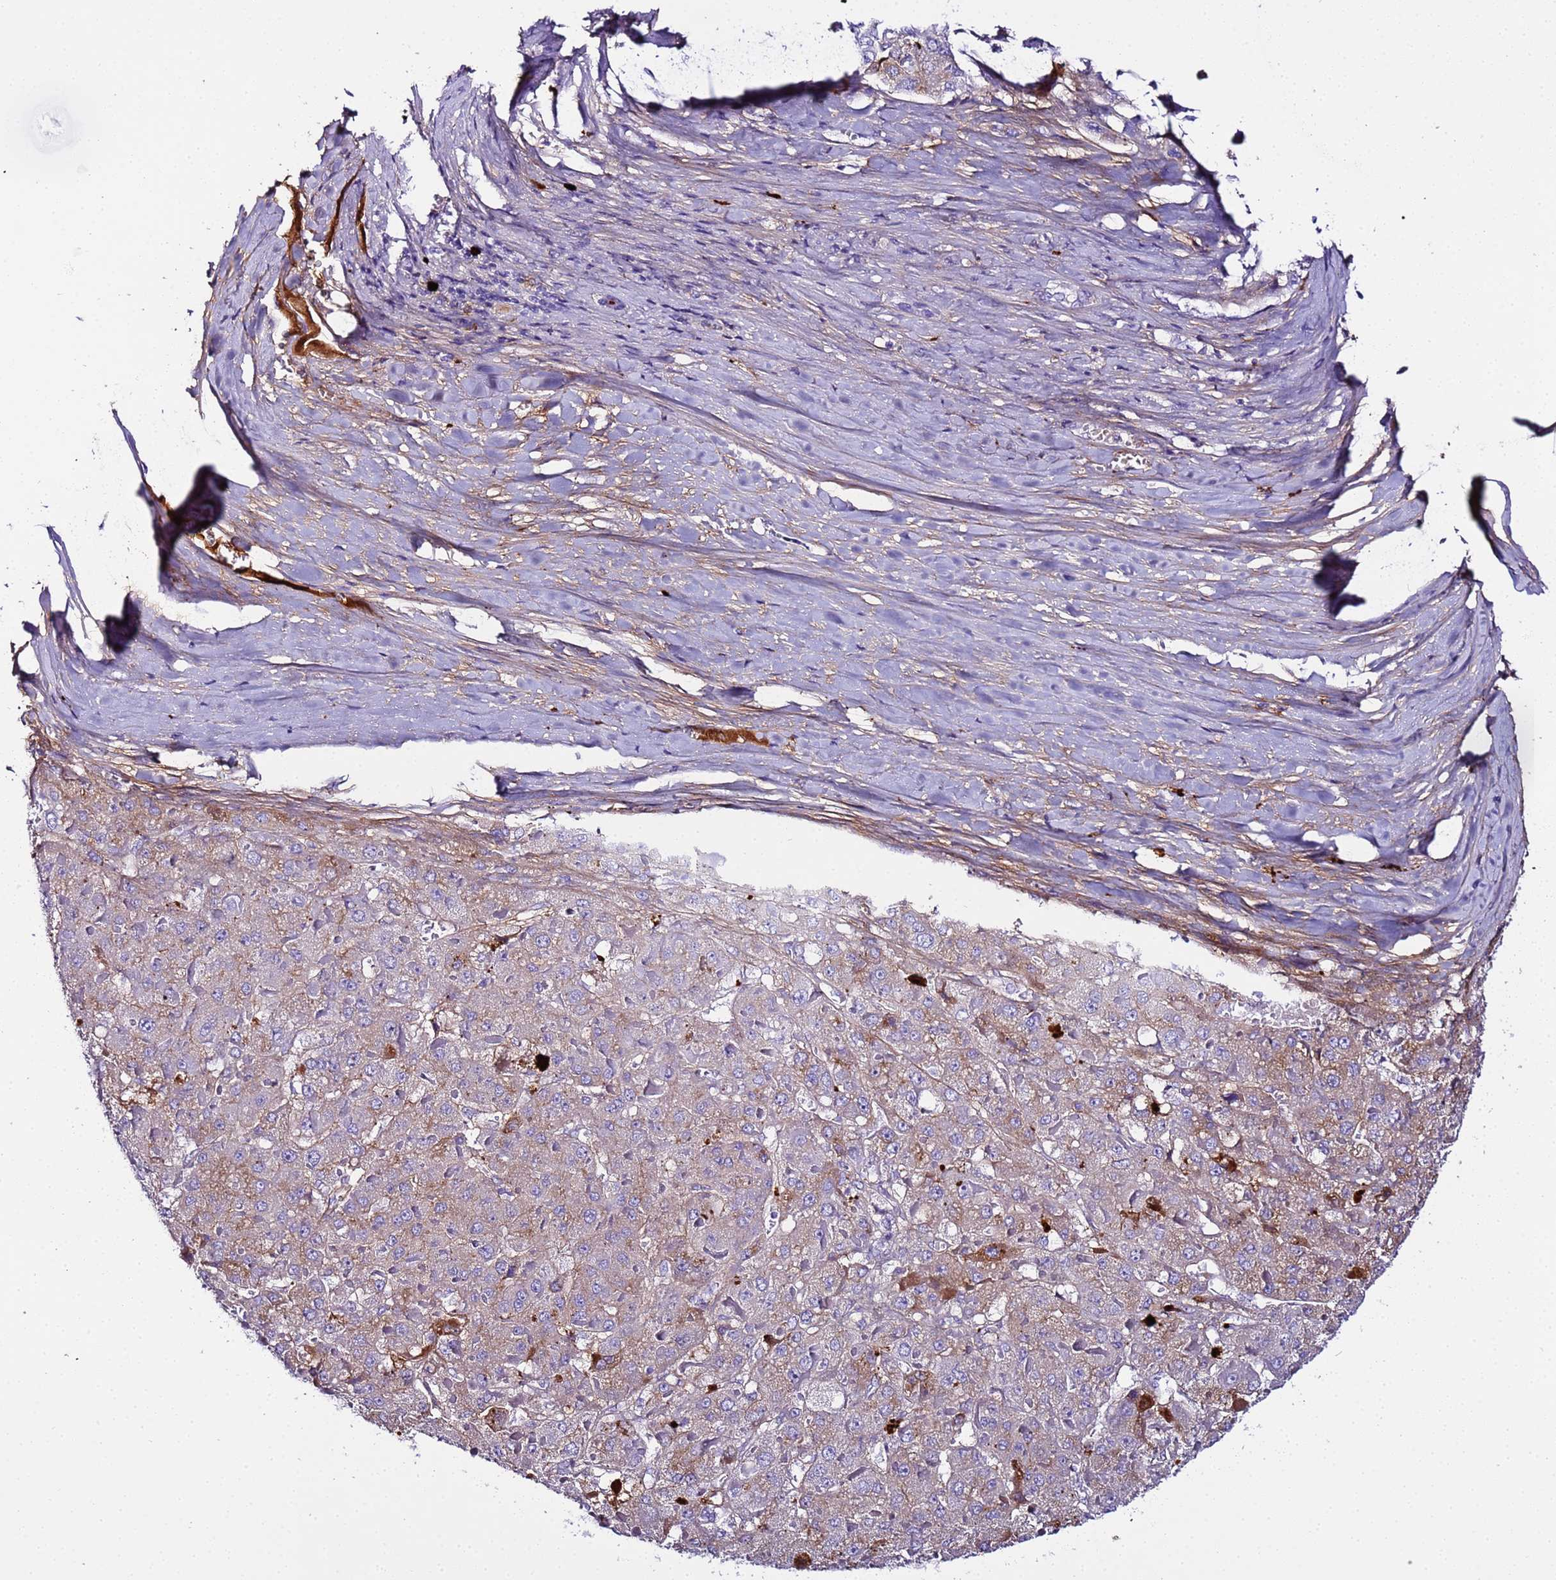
{"staining": {"intensity": "moderate", "quantity": "25%-75%", "location": "cytoplasmic/membranous"}, "tissue": "liver cancer", "cell_type": "Tumor cells", "image_type": "cancer", "snomed": [{"axis": "morphology", "description": "Carcinoma, Hepatocellular, NOS"}, {"axis": "topography", "description": "Liver"}], "caption": "Hepatocellular carcinoma (liver) stained with a brown dye displays moderate cytoplasmic/membranous positive expression in about 25%-75% of tumor cells.", "gene": "CFHR2", "patient": {"sex": "female", "age": 73}}